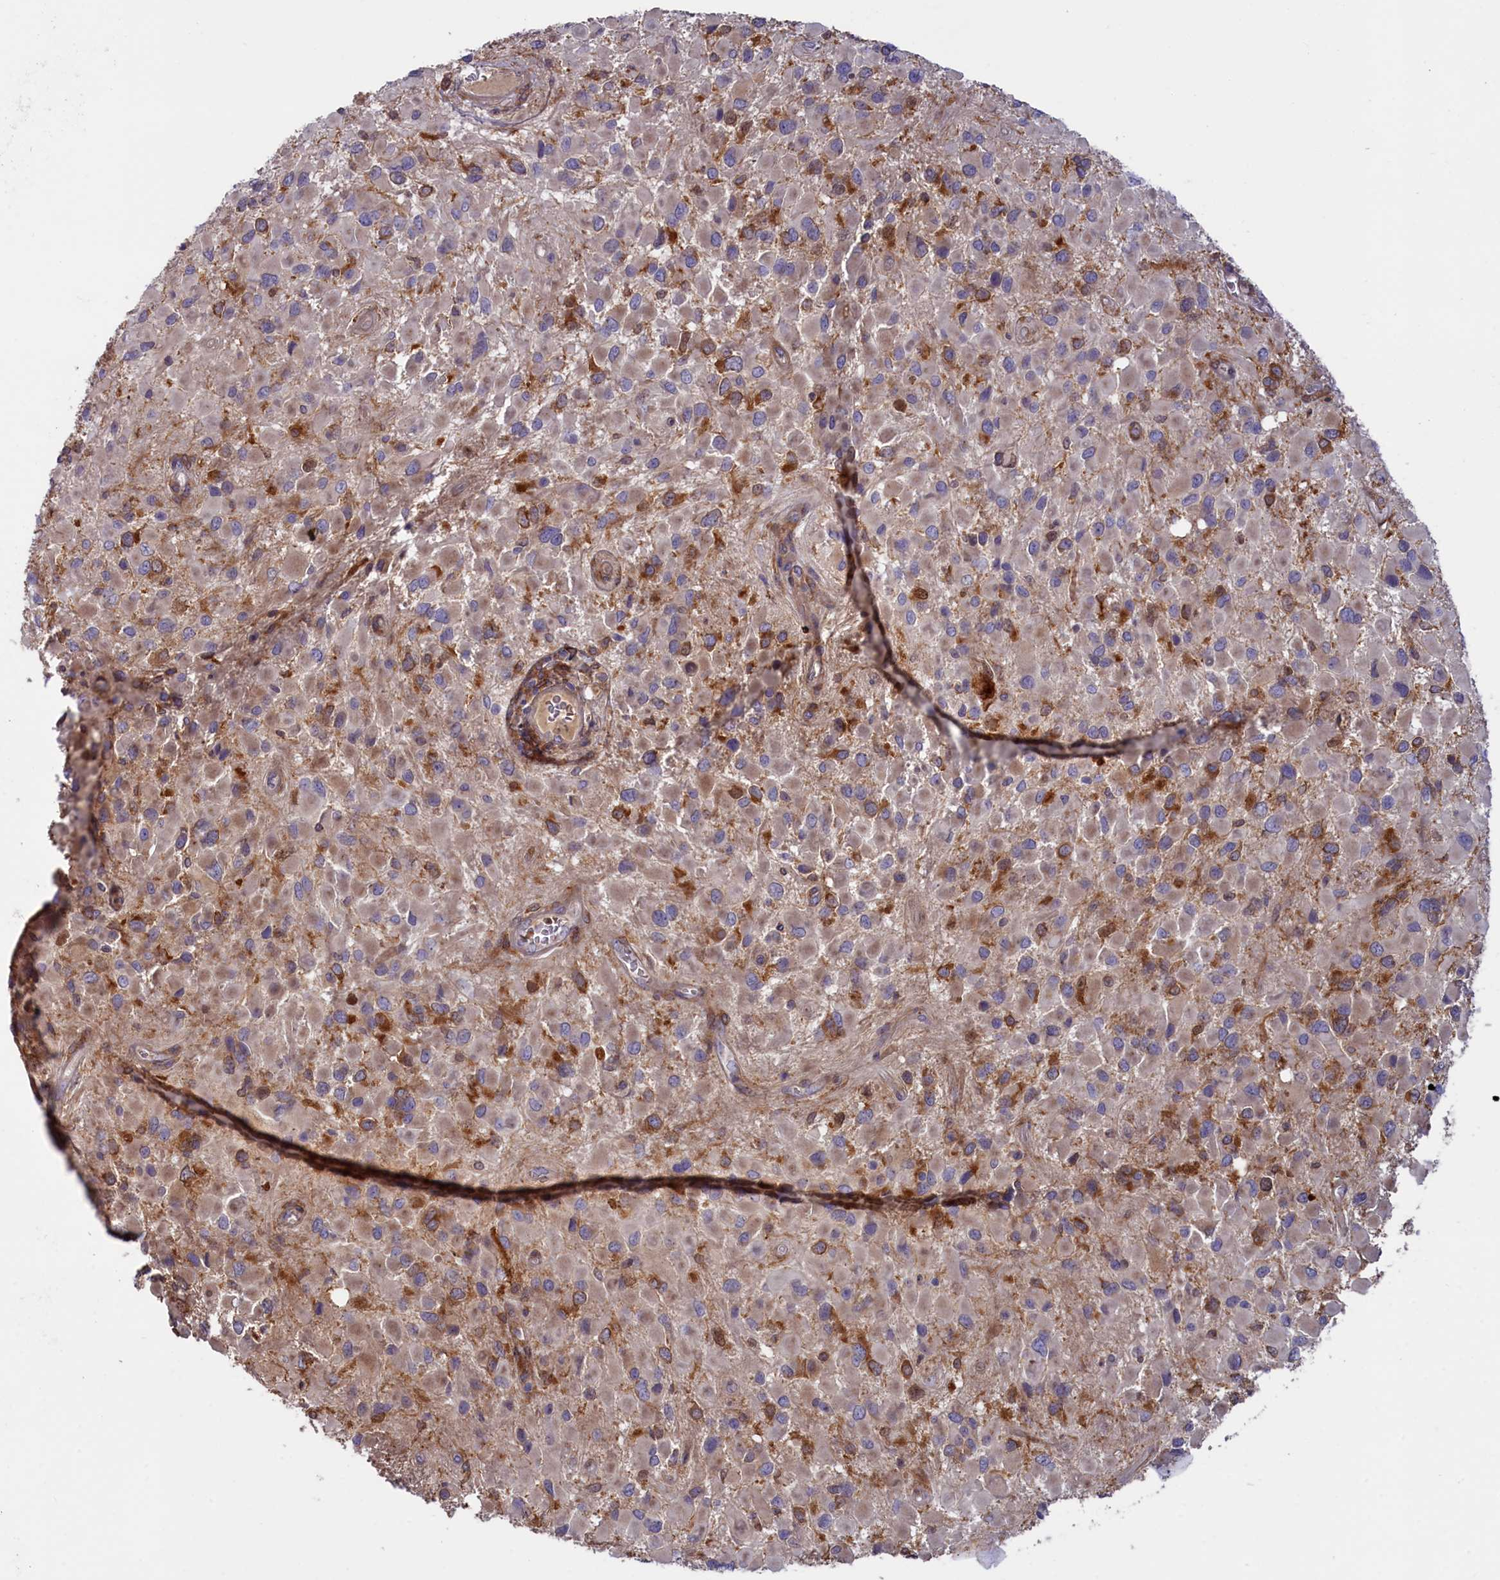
{"staining": {"intensity": "moderate", "quantity": "<25%", "location": "cytoplasmic/membranous"}, "tissue": "glioma", "cell_type": "Tumor cells", "image_type": "cancer", "snomed": [{"axis": "morphology", "description": "Glioma, malignant, High grade"}, {"axis": "topography", "description": "Brain"}], "caption": "Protein analysis of malignant glioma (high-grade) tissue demonstrates moderate cytoplasmic/membranous positivity in approximately <25% of tumor cells.", "gene": "FERMT1", "patient": {"sex": "male", "age": 53}}